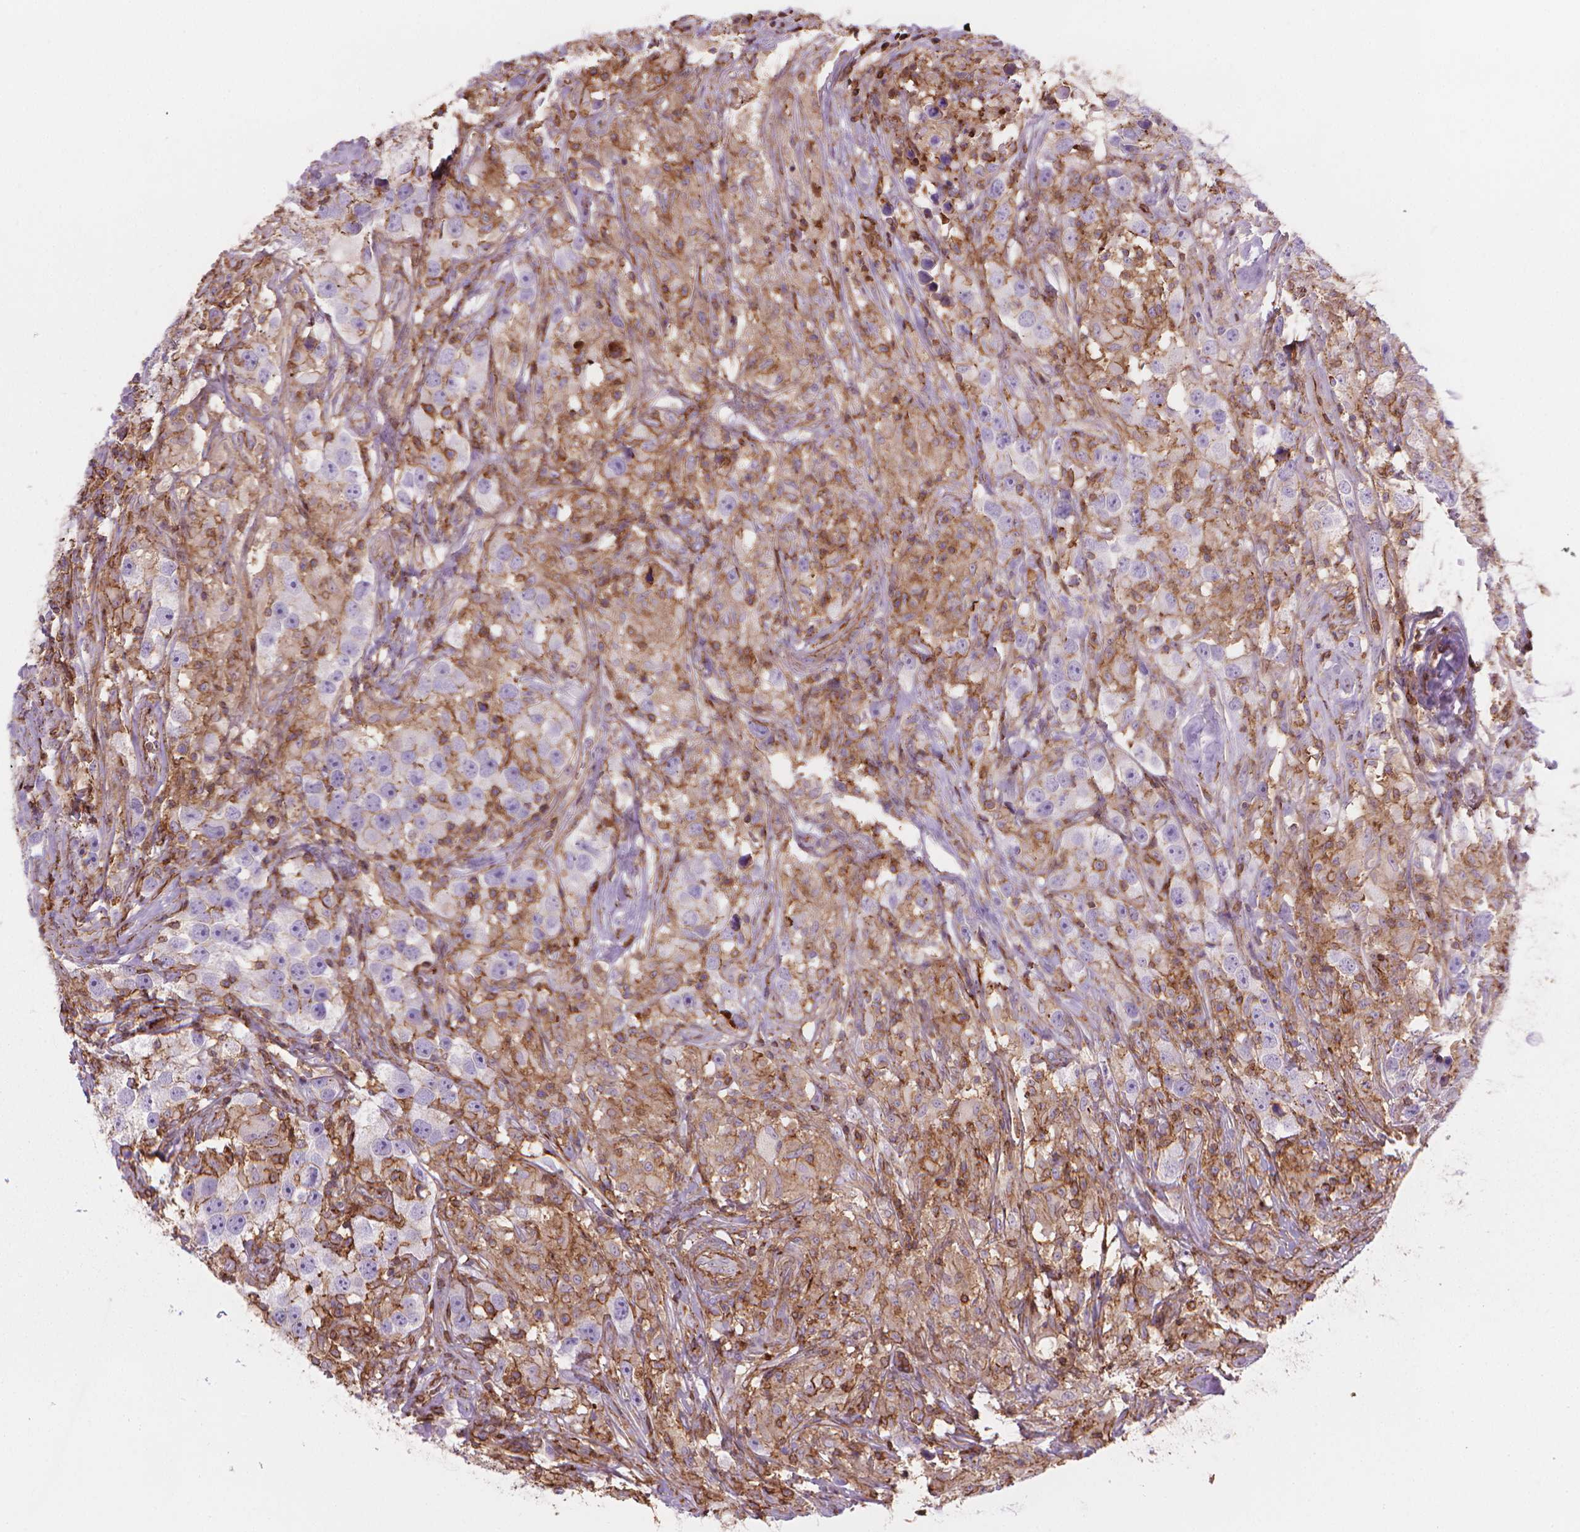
{"staining": {"intensity": "moderate", "quantity": "<25%", "location": "cytoplasmic/membranous"}, "tissue": "testis cancer", "cell_type": "Tumor cells", "image_type": "cancer", "snomed": [{"axis": "morphology", "description": "Seminoma, NOS"}, {"axis": "topography", "description": "Testis"}], "caption": "A micrograph of testis cancer (seminoma) stained for a protein reveals moderate cytoplasmic/membranous brown staining in tumor cells.", "gene": "PATJ", "patient": {"sex": "male", "age": 49}}